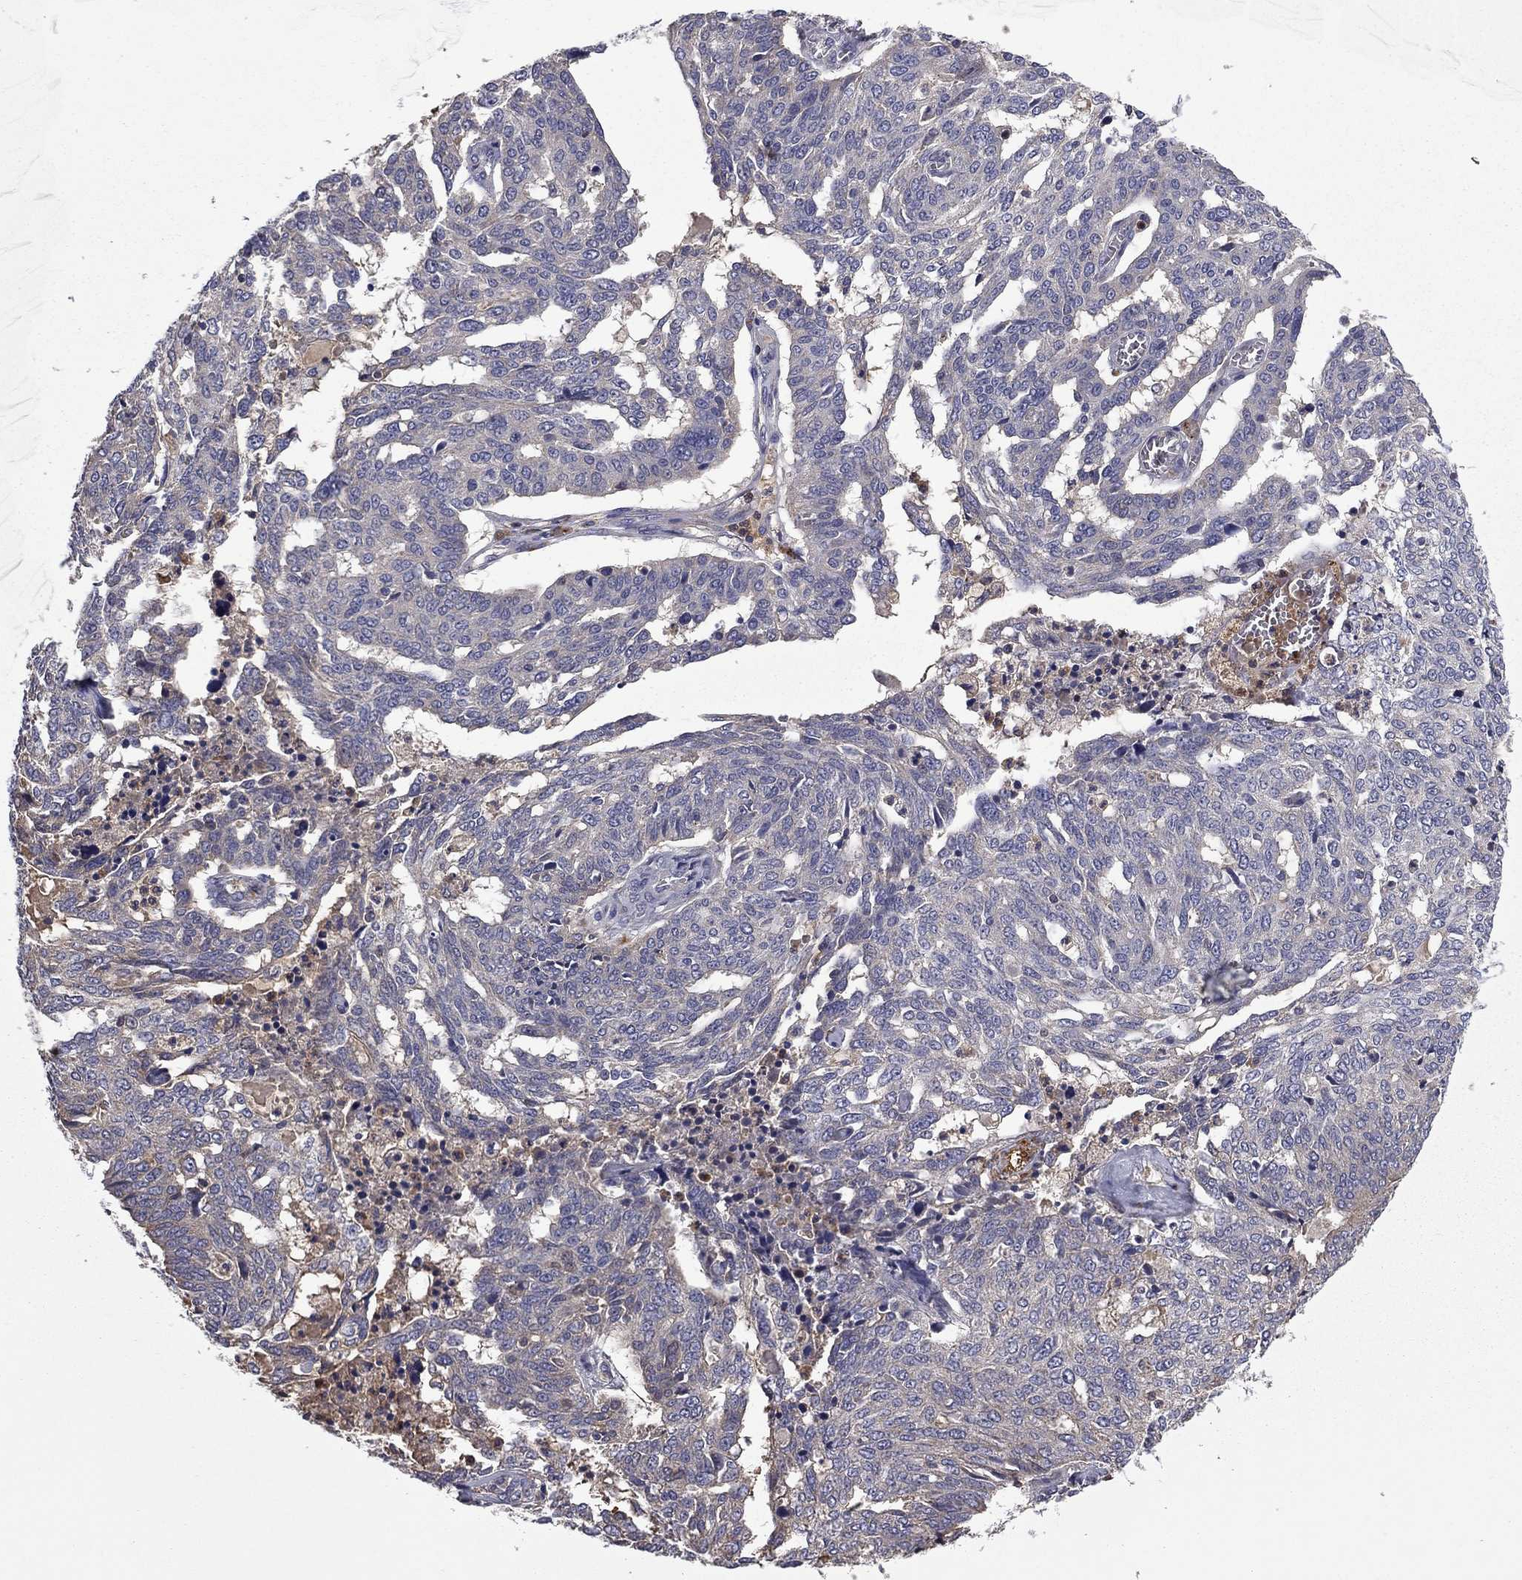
{"staining": {"intensity": "negative", "quantity": "none", "location": "none"}, "tissue": "ovarian cancer", "cell_type": "Tumor cells", "image_type": "cancer", "snomed": [{"axis": "morphology", "description": "Cystadenocarcinoma, serous, NOS"}, {"axis": "topography", "description": "Ovary"}], "caption": "Tumor cells show no significant protein staining in ovarian cancer.", "gene": "CEACAM7", "patient": {"sex": "female", "age": 67}}